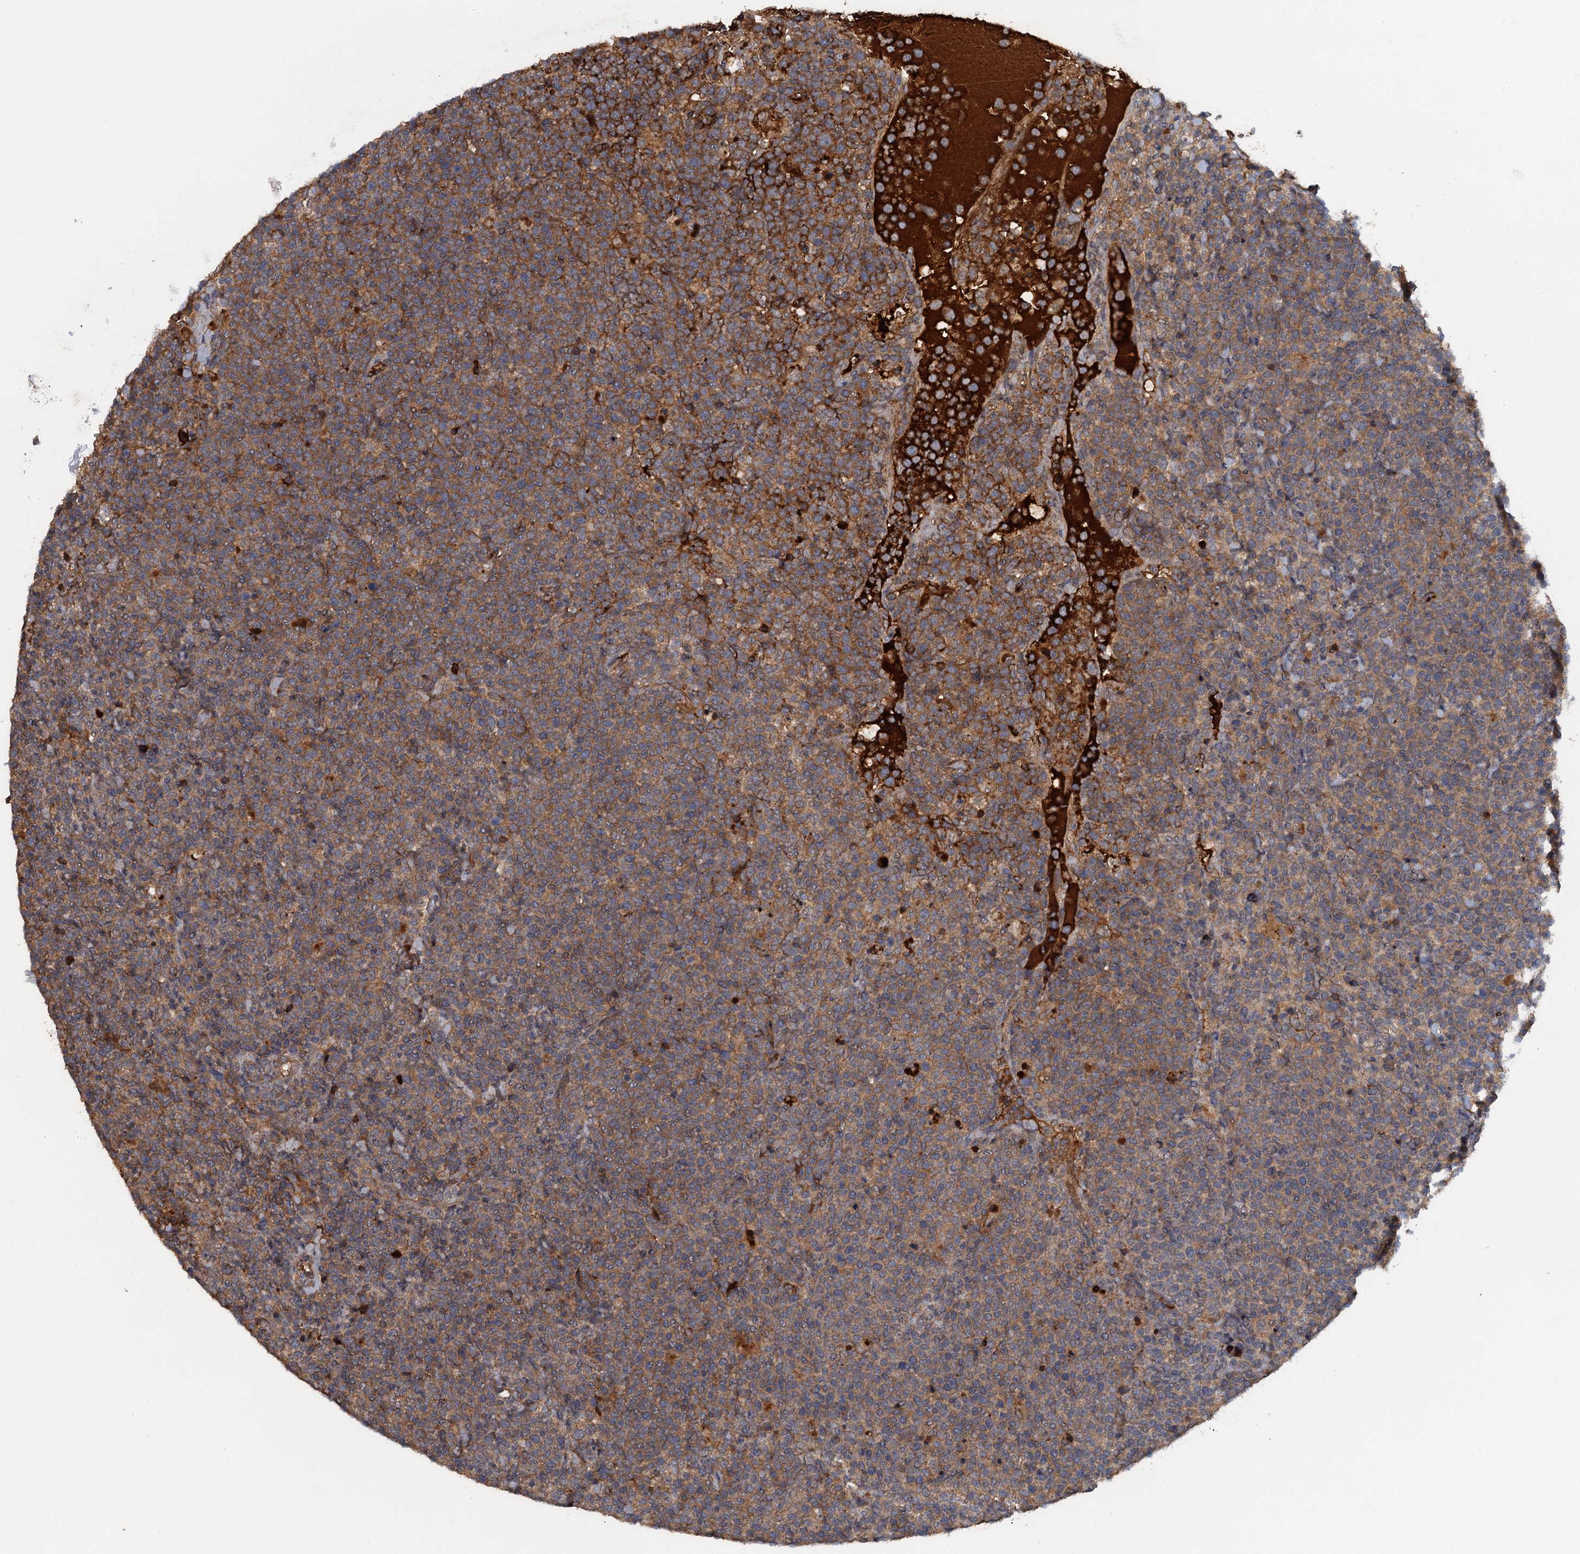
{"staining": {"intensity": "moderate", "quantity": ">75%", "location": "cytoplasmic/membranous"}, "tissue": "lymphoma", "cell_type": "Tumor cells", "image_type": "cancer", "snomed": [{"axis": "morphology", "description": "Malignant lymphoma, non-Hodgkin's type, High grade"}, {"axis": "topography", "description": "Lymph node"}], "caption": "Approximately >75% of tumor cells in human high-grade malignant lymphoma, non-Hodgkin's type display moderate cytoplasmic/membranous protein expression as visualized by brown immunohistochemical staining.", "gene": "HAPLN3", "patient": {"sex": "male", "age": 61}}